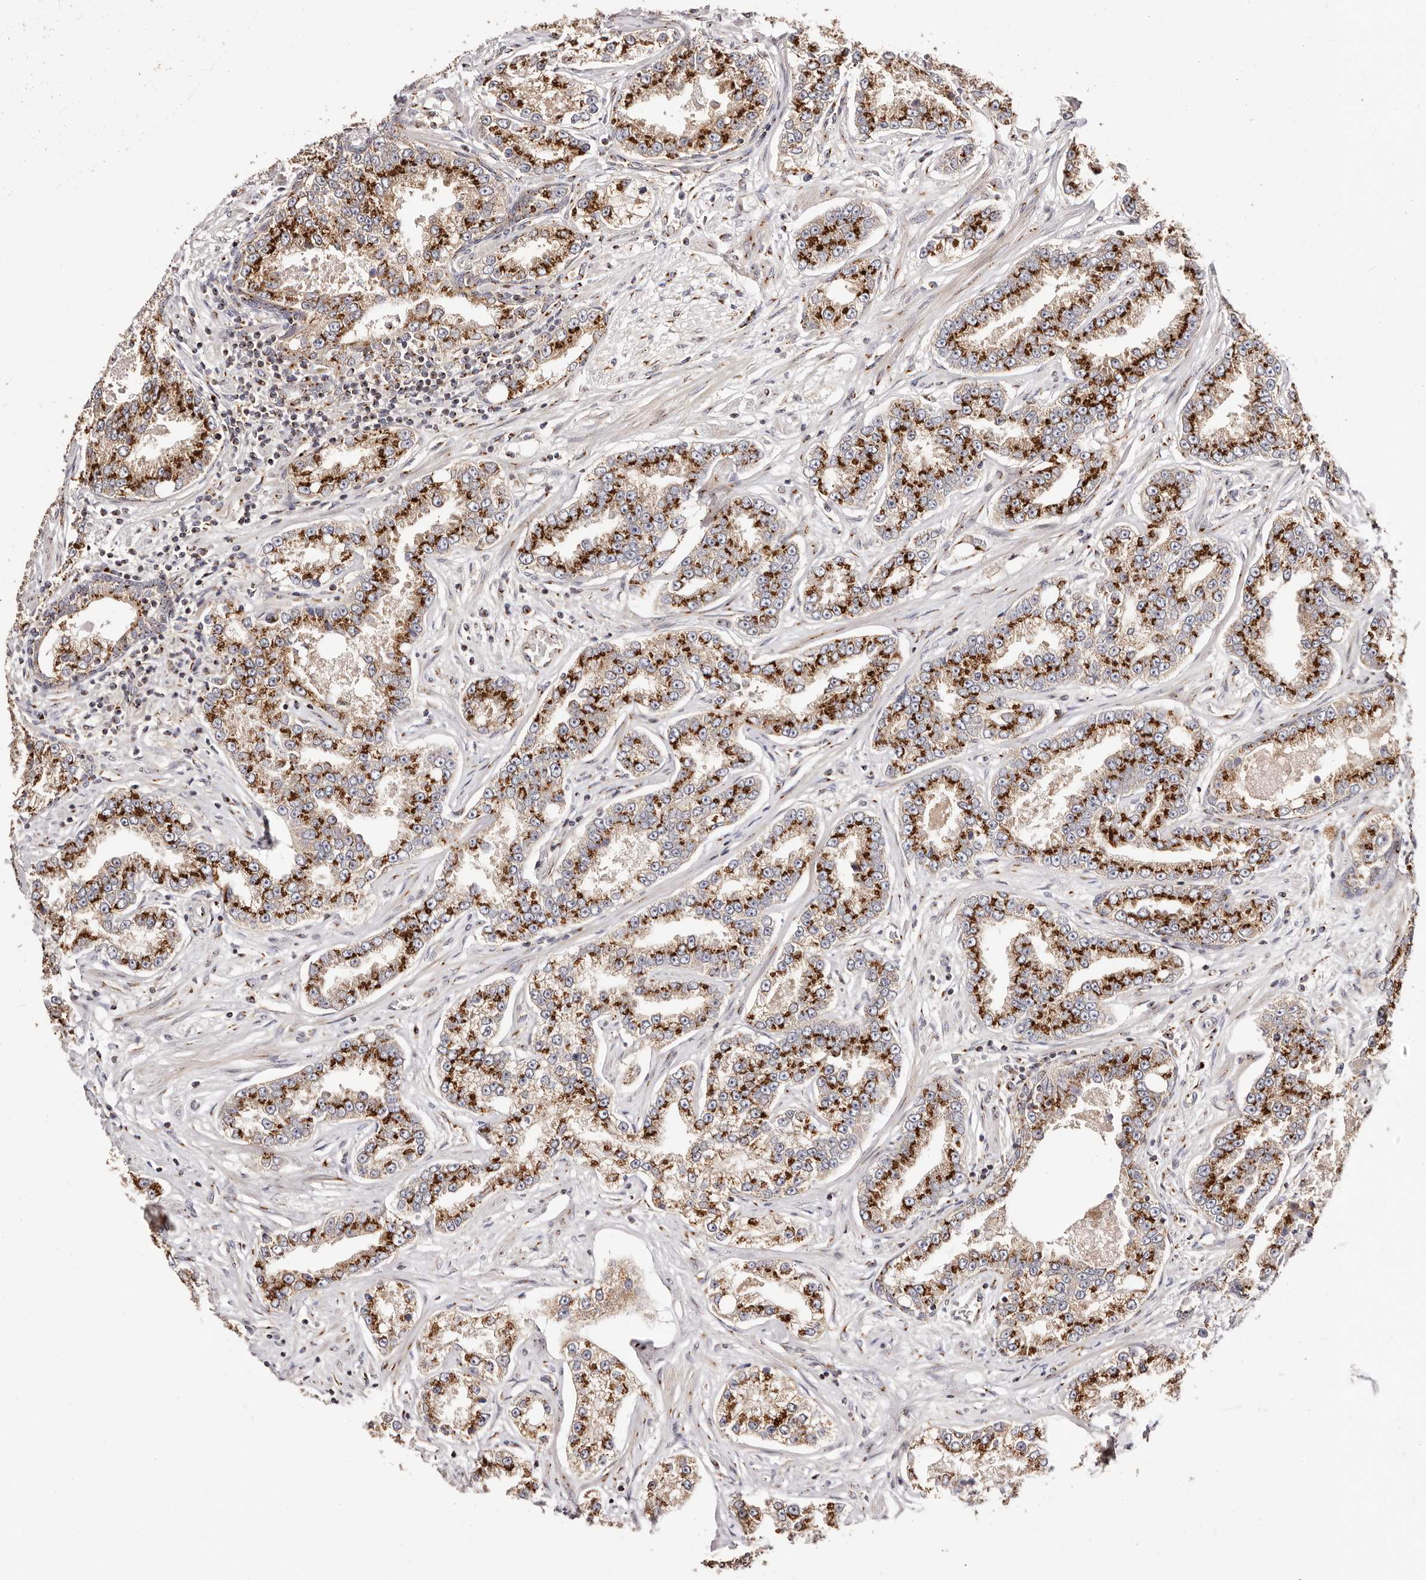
{"staining": {"intensity": "strong", "quantity": ">75%", "location": "cytoplasmic/membranous"}, "tissue": "prostate cancer", "cell_type": "Tumor cells", "image_type": "cancer", "snomed": [{"axis": "morphology", "description": "Normal tissue, NOS"}, {"axis": "morphology", "description": "Adenocarcinoma, High grade"}, {"axis": "topography", "description": "Prostate"}], "caption": "A brown stain highlights strong cytoplasmic/membranous positivity of a protein in high-grade adenocarcinoma (prostate) tumor cells. (DAB (3,3'-diaminobenzidine) IHC with brightfield microscopy, high magnification).", "gene": "MAPK6", "patient": {"sex": "male", "age": 83}}